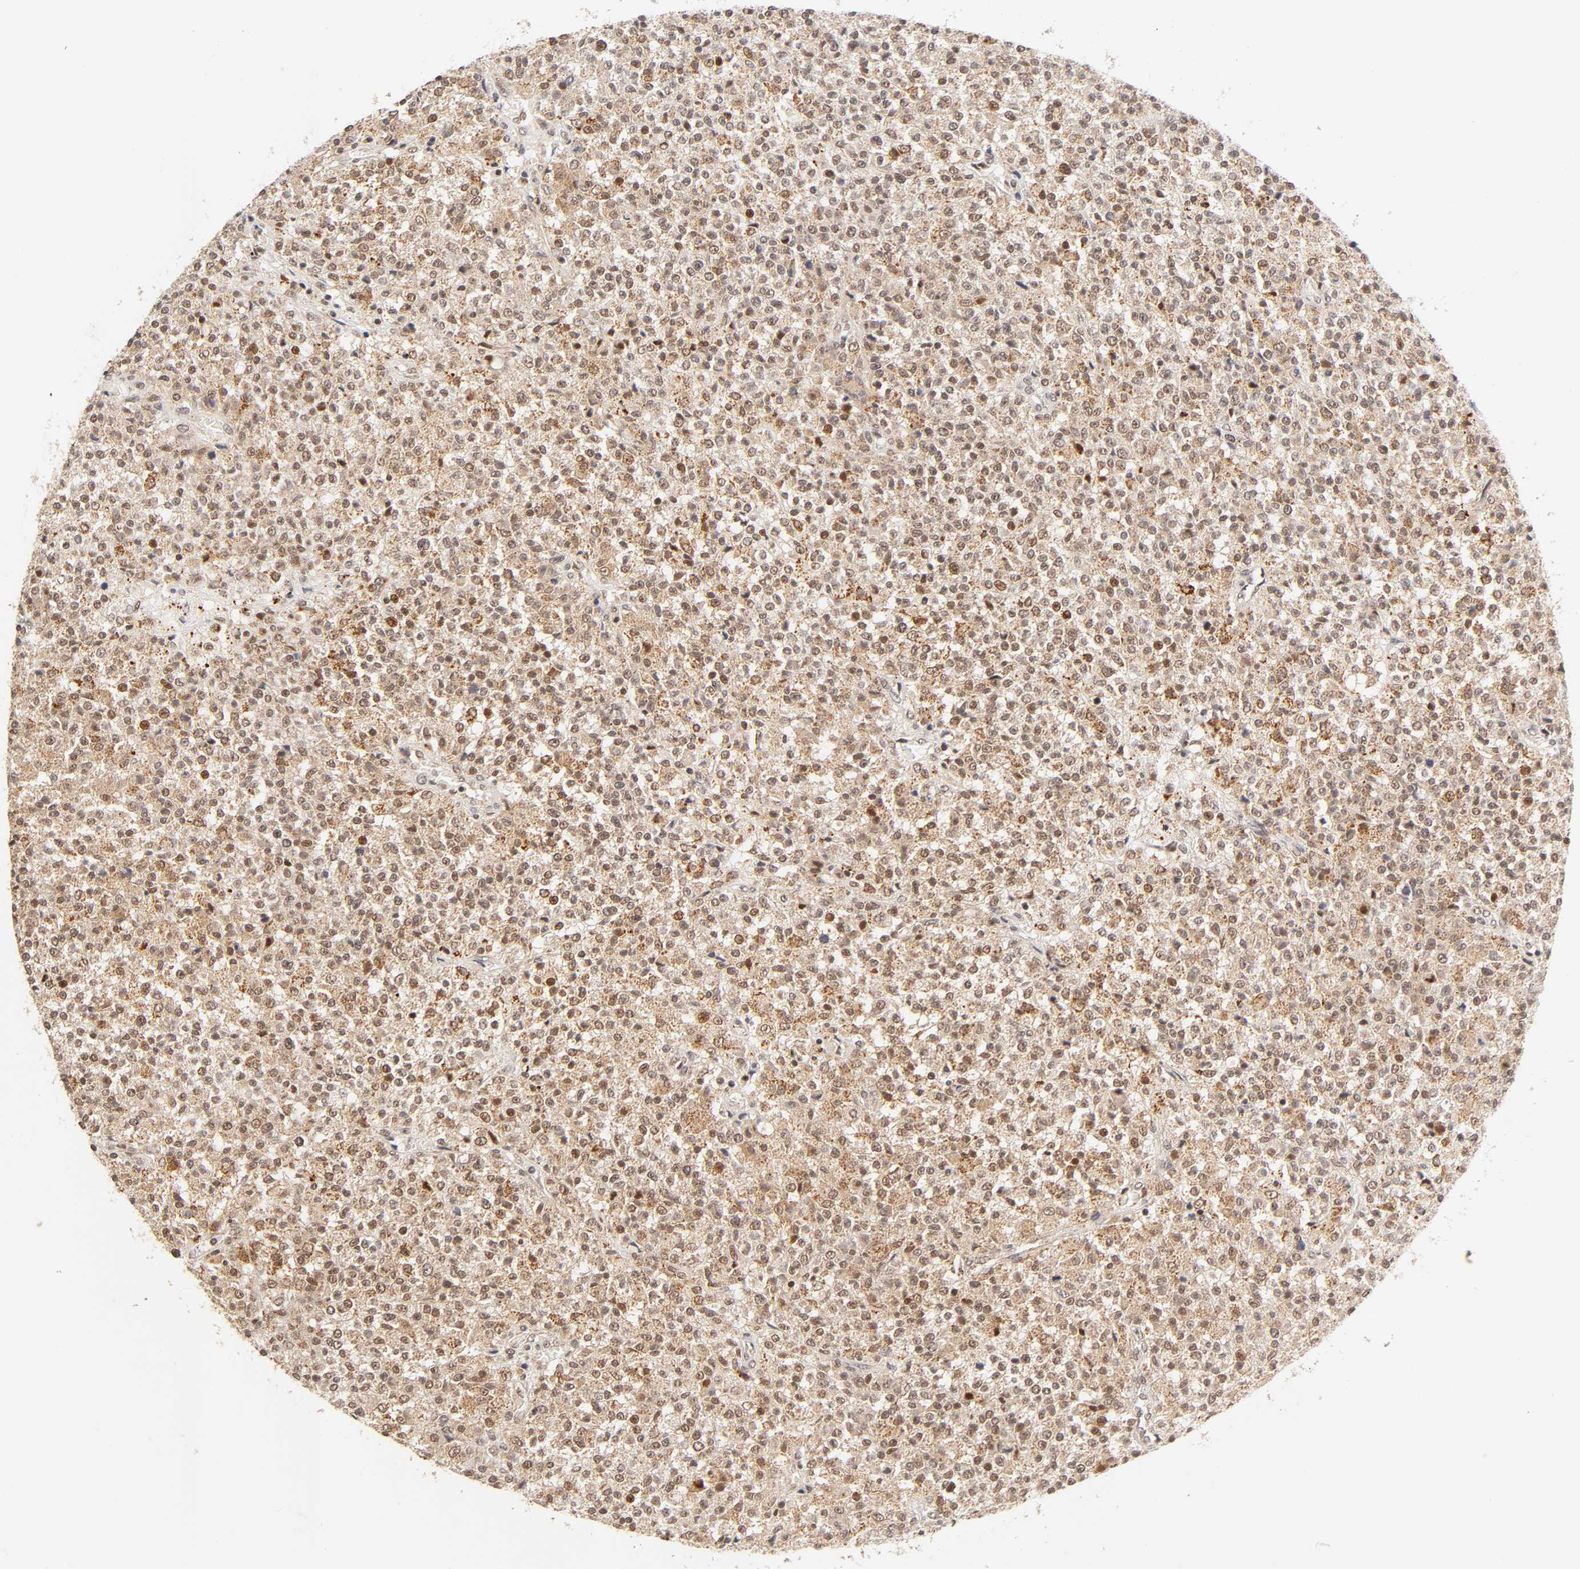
{"staining": {"intensity": "moderate", "quantity": ">75%", "location": "cytoplasmic/membranous,nuclear"}, "tissue": "testis cancer", "cell_type": "Tumor cells", "image_type": "cancer", "snomed": [{"axis": "morphology", "description": "Seminoma, NOS"}, {"axis": "topography", "description": "Testis"}], "caption": "Testis cancer stained for a protein (brown) reveals moderate cytoplasmic/membranous and nuclear positive positivity in about >75% of tumor cells.", "gene": "TAF10", "patient": {"sex": "male", "age": 59}}